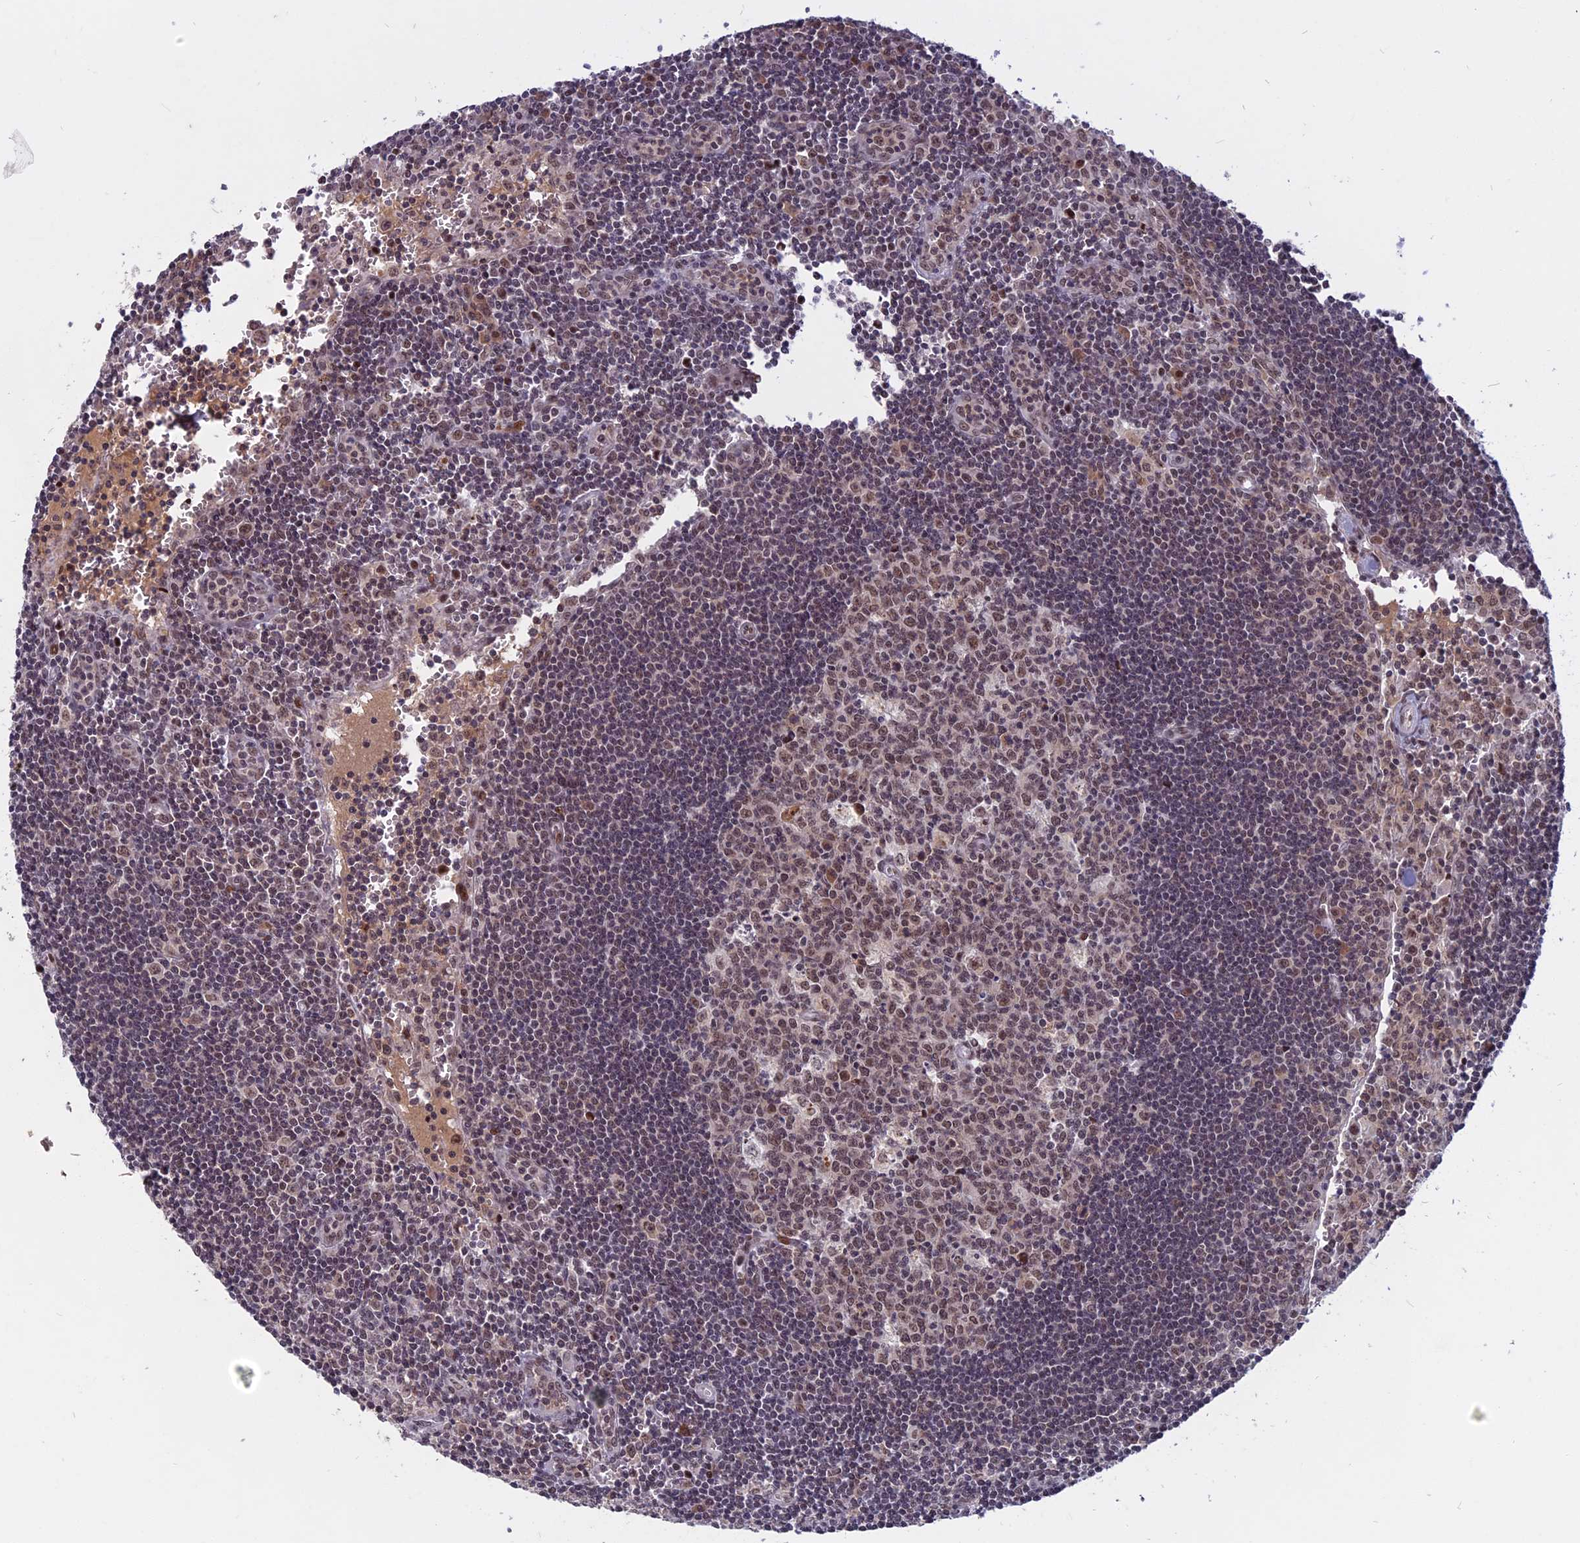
{"staining": {"intensity": "weak", "quantity": "25%-75%", "location": "cytoplasmic/membranous,nuclear"}, "tissue": "lymph node", "cell_type": "Germinal center cells", "image_type": "normal", "snomed": [{"axis": "morphology", "description": "Normal tissue, NOS"}, {"axis": "topography", "description": "Lymph node"}], "caption": "Immunohistochemistry (IHC) (DAB) staining of unremarkable human lymph node demonstrates weak cytoplasmic/membranous,nuclear protein expression in approximately 25%-75% of germinal center cells. (DAB = brown stain, brightfield microscopy at high magnification).", "gene": "CDC7", "patient": {"sex": "female", "age": 32}}